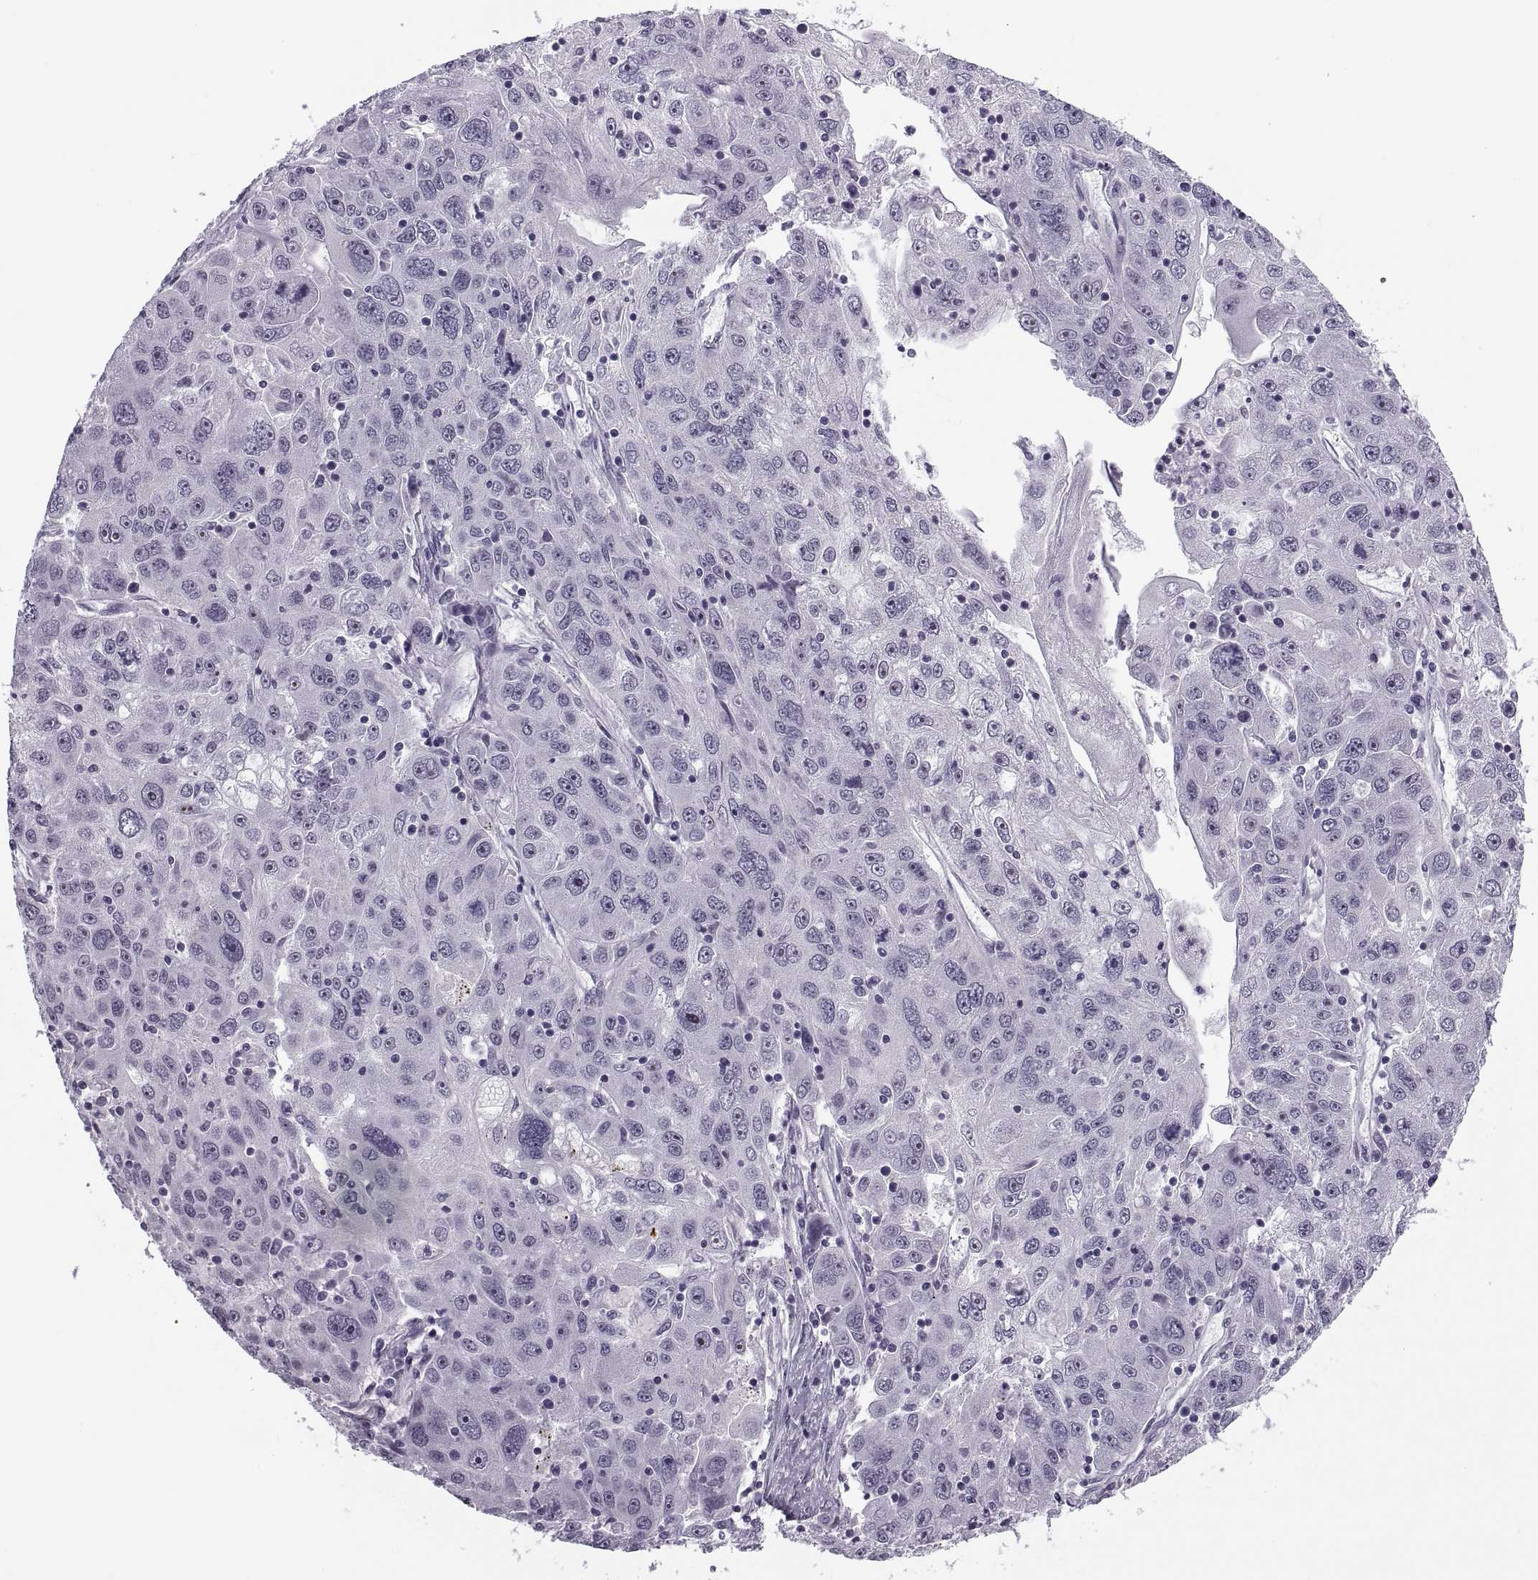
{"staining": {"intensity": "negative", "quantity": "none", "location": "none"}, "tissue": "stomach cancer", "cell_type": "Tumor cells", "image_type": "cancer", "snomed": [{"axis": "morphology", "description": "Adenocarcinoma, NOS"}, {"axis": "topography", "description": "Stomach"}], "caption": "The micrograph displays no significant expression in tumor cells of stomach adenocarcinoma.", "gene": "TBC1D3G", "patient": {"sex": "male", "age": 56}}